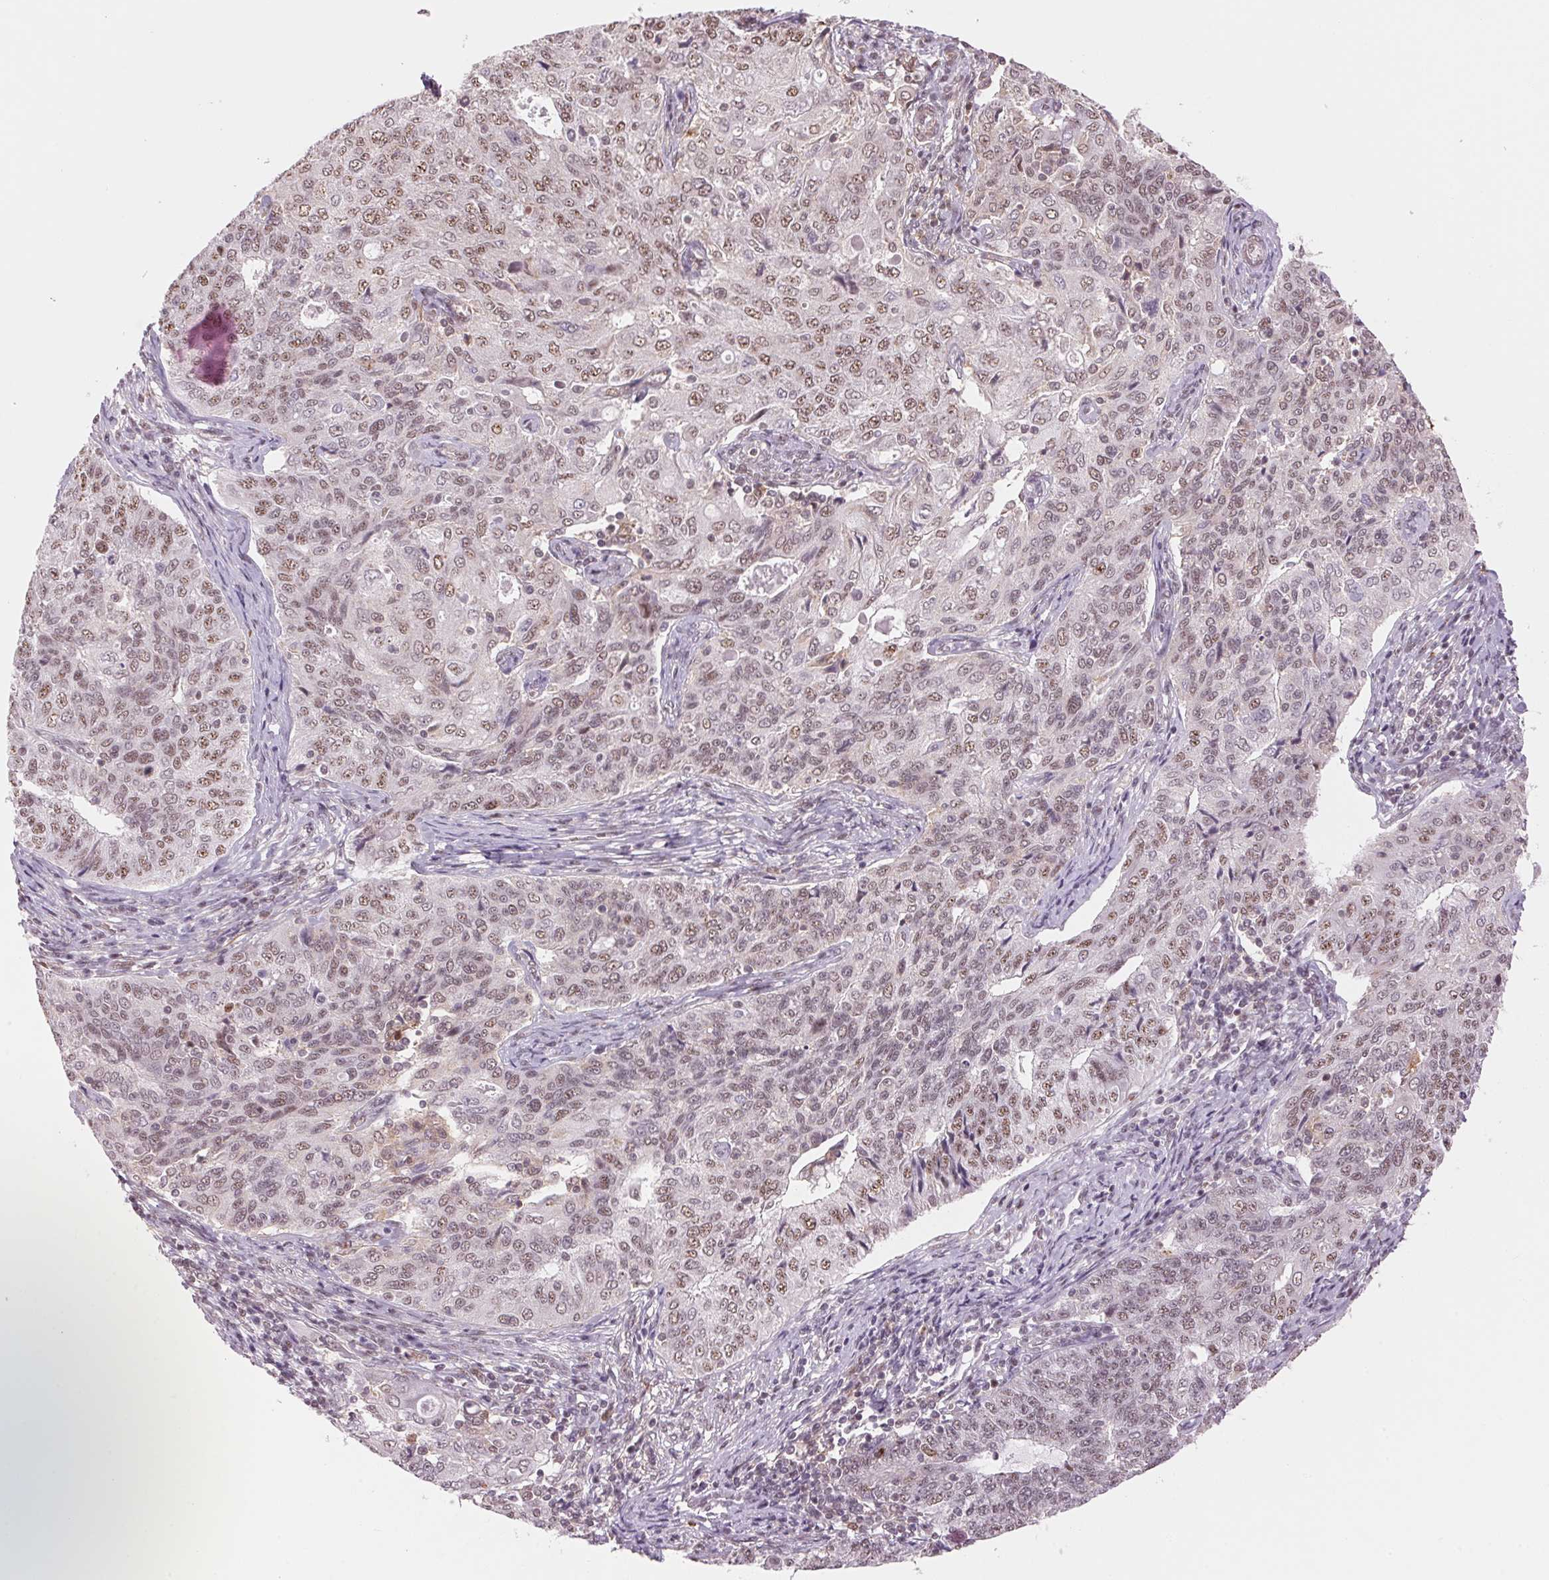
{"staining": {"intensity": "weak", "quantity": "25%-75%", "location": "nuclear"}, "tissue": "endometrial cancer", "cell_type": "Tumor cells", "image_type": "cancer", "snomed": [{"axis": "morphology", "description": "Adenocarcinoma, NOS"}, {"axis": "topography", "description": "Endometrium"}], "caption": "Immunohistochemical staining of endometrial adenocarcinoma shows weak nuclear protein staining in about 25%-75% of tumor cells. Immunohistochemistry stains the protein in brown and the nuclei are stained blue.", "gene": "HNRNPDL", "patient": {"sex": "female", "age": 43}}